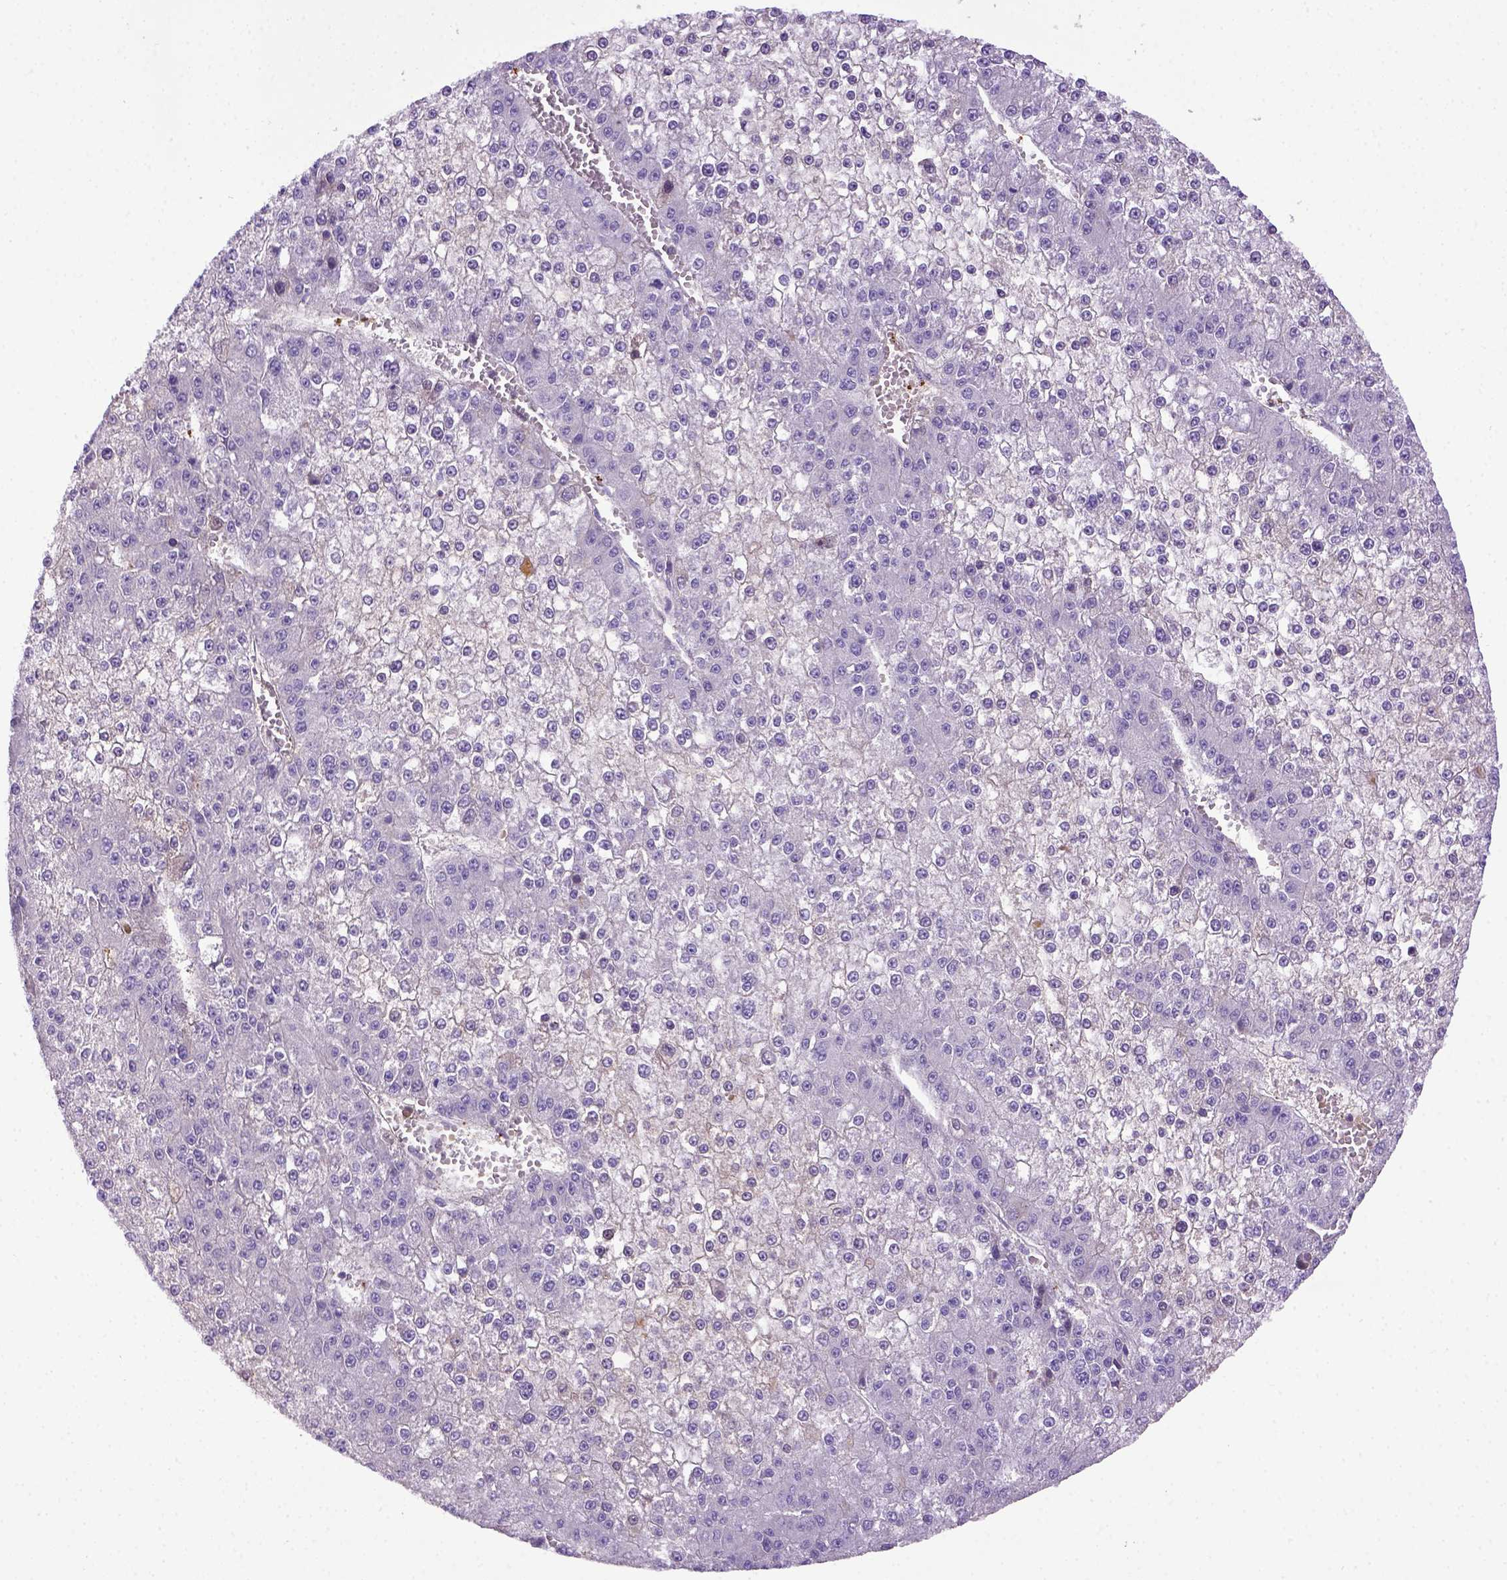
{"staining": {"intensity": "negative", "quantity": "none", "location": "none"}, "tissue": "liver cancer", "cell_type": "Tumor cells", "image_type": "cancer", "snomed": [{"axis": "morphology", "description": "Carcinoma, Hepatocellular, NOS"}, {"axis": "topography", "description": "Liver"}], "caption": "Tumor cells are negative for protein expression in human liver hepatocellular carcinoma.", "gene": "ITIH4", "patient": {"sex": "female", "age": 73}}